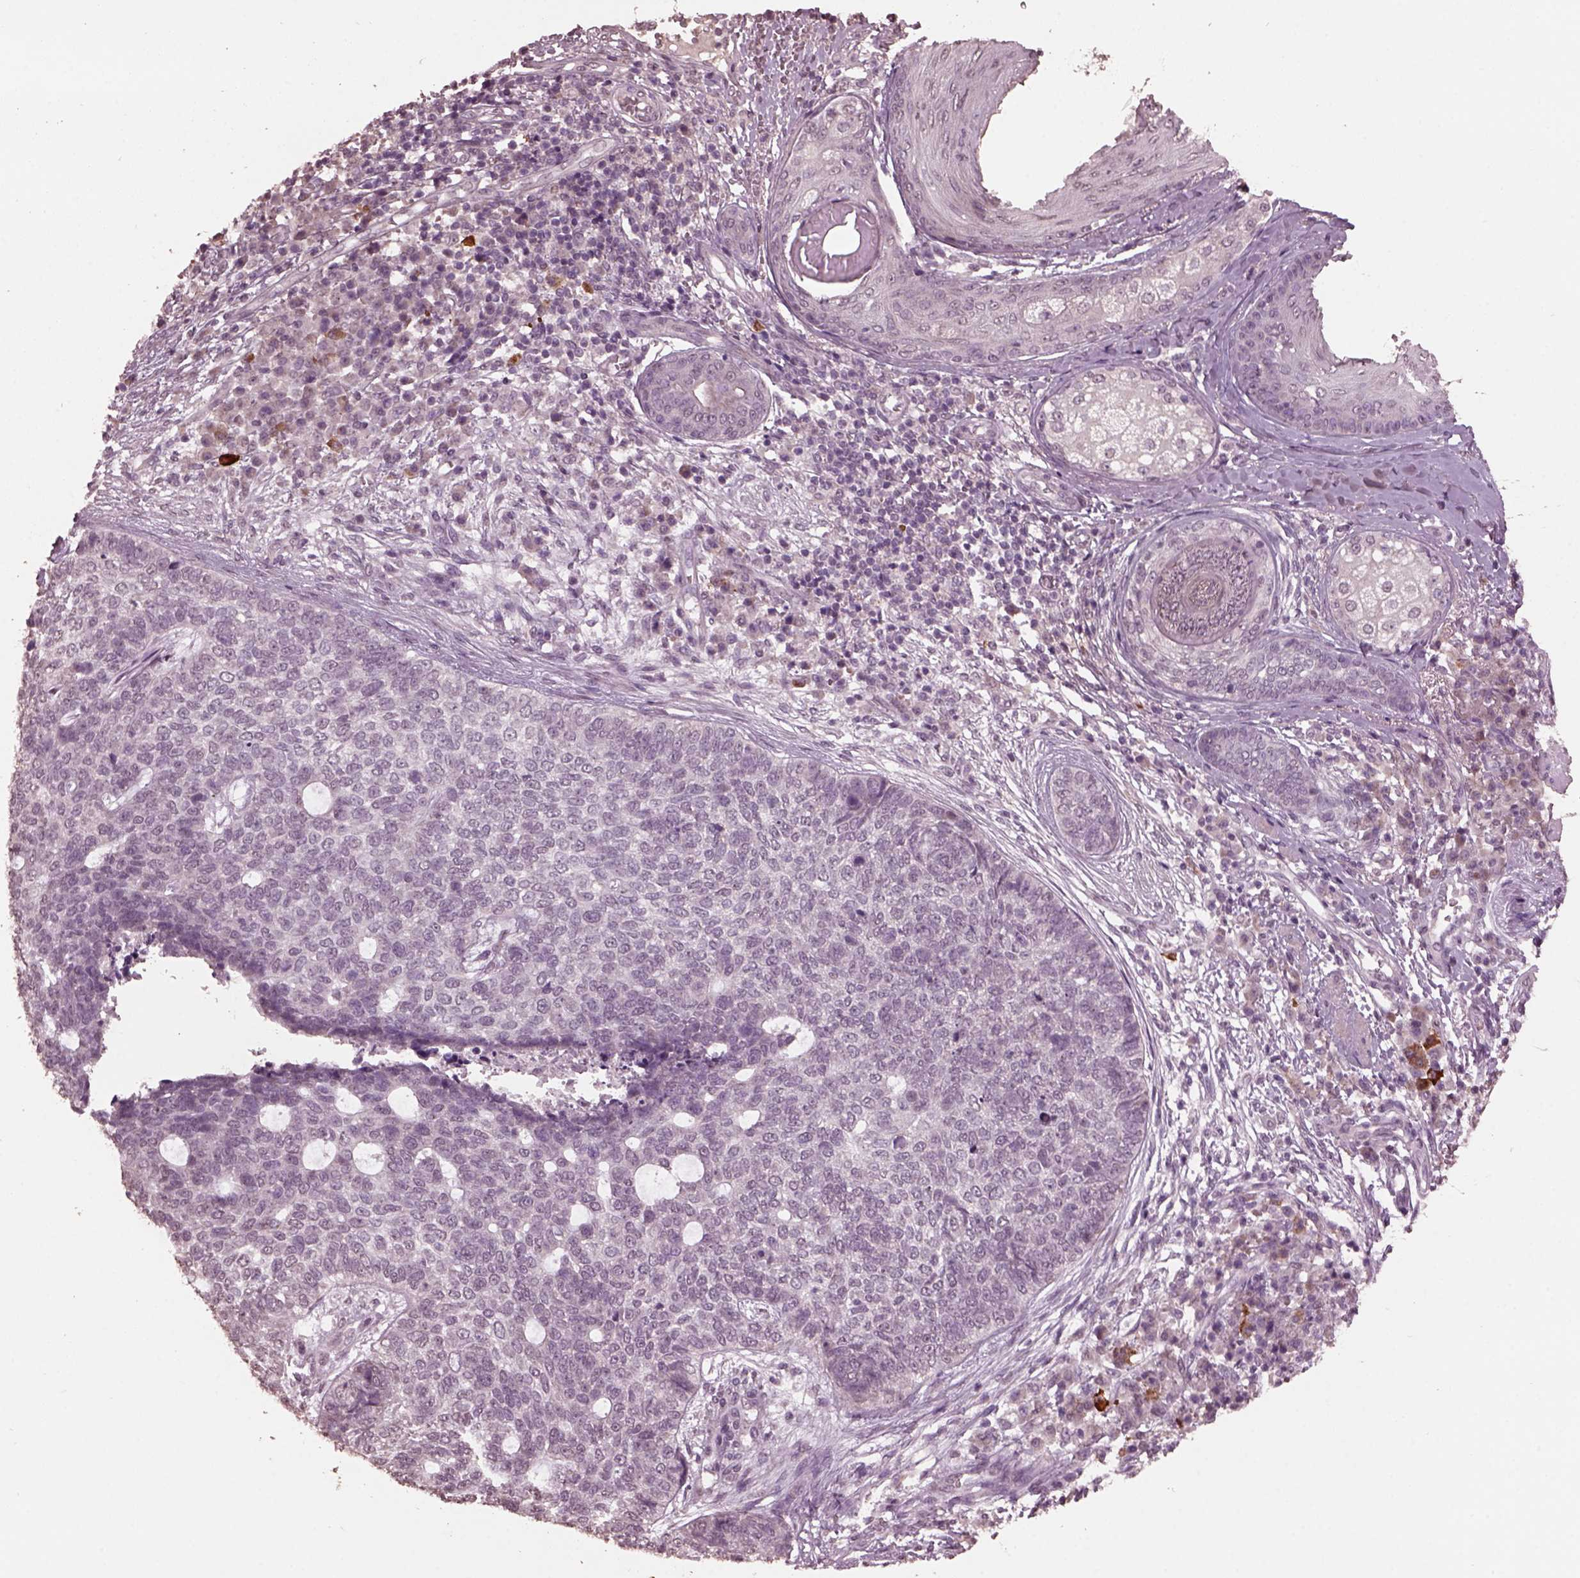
{"staining": {"intensity": "negative", "quantity": "none", "location": "none"}, "tissue": "skin cancer", "cell_type": "Tumor cells", "image_type": "cancer", "snomed": [{"axis": "morphology", "description": "Basal cell carcinoma"}, {"axis": "topography", "description": "Skin"}], "caption": "DAB immunohistochemical staining of human basal cell carcinoma (skin) exhibits no significant positivity in tumor cells.", "gene": "IL18RAP", "patient": {"sex": "female", "age": 69}}